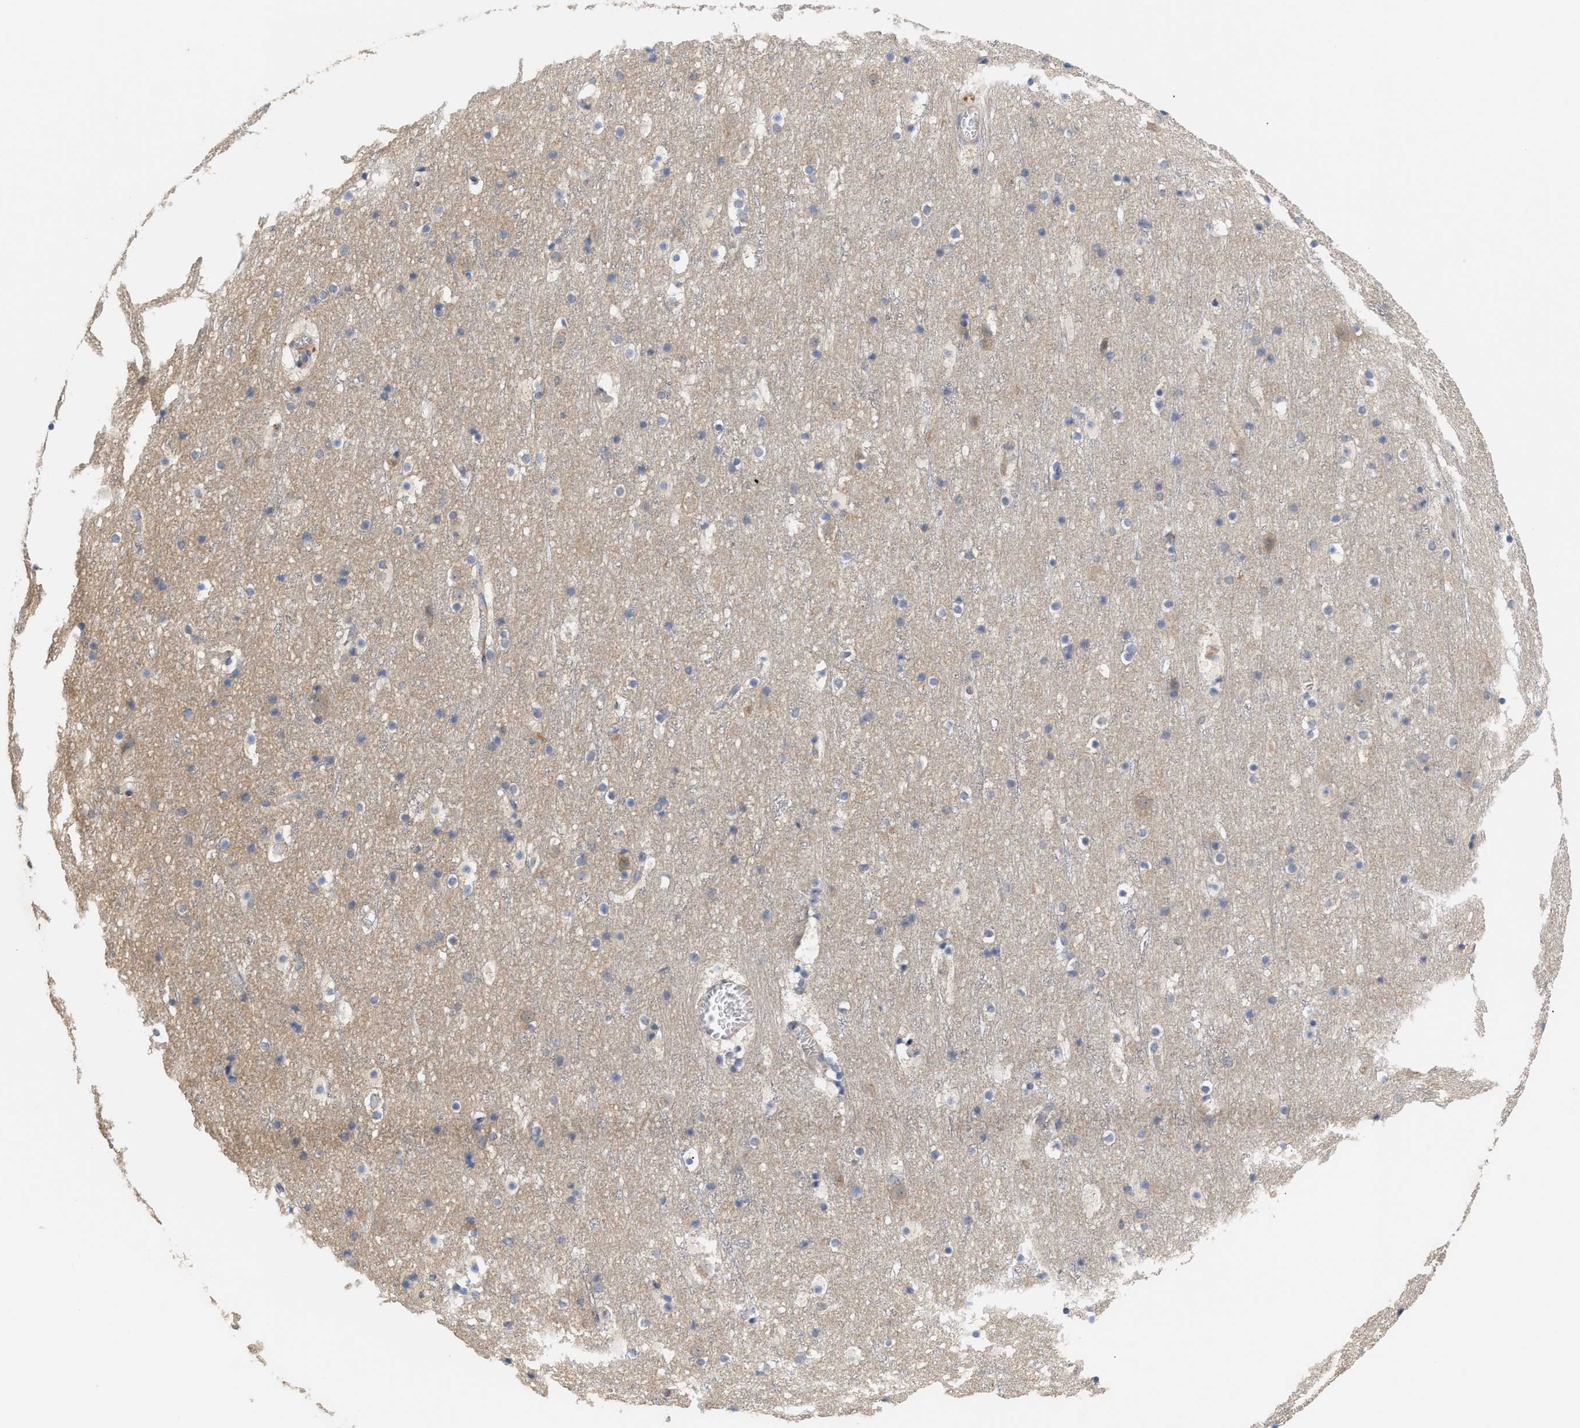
{"staining": {"intensity": "weak", "quantity": "25%-75%", "location": "cytoplasmic/membranous"}, "tissue": "cerebral cortex", "cell_type": "Endothelial cells", "image_type": "normal", "snomed": [{"axis": "morphology", "description": "Normal tissue, NOS"}, {"axis": "topography", "description": "Cerebral cortex"}], "caption": "DAB immunohistochemical staining of benign cerebral cortex shows weak cytoplasmic/membranous protein positivity in about 25%-75% of endothelial cells.", "gene": "DBNL", "patient": {"sex": "male", "age": 45}}